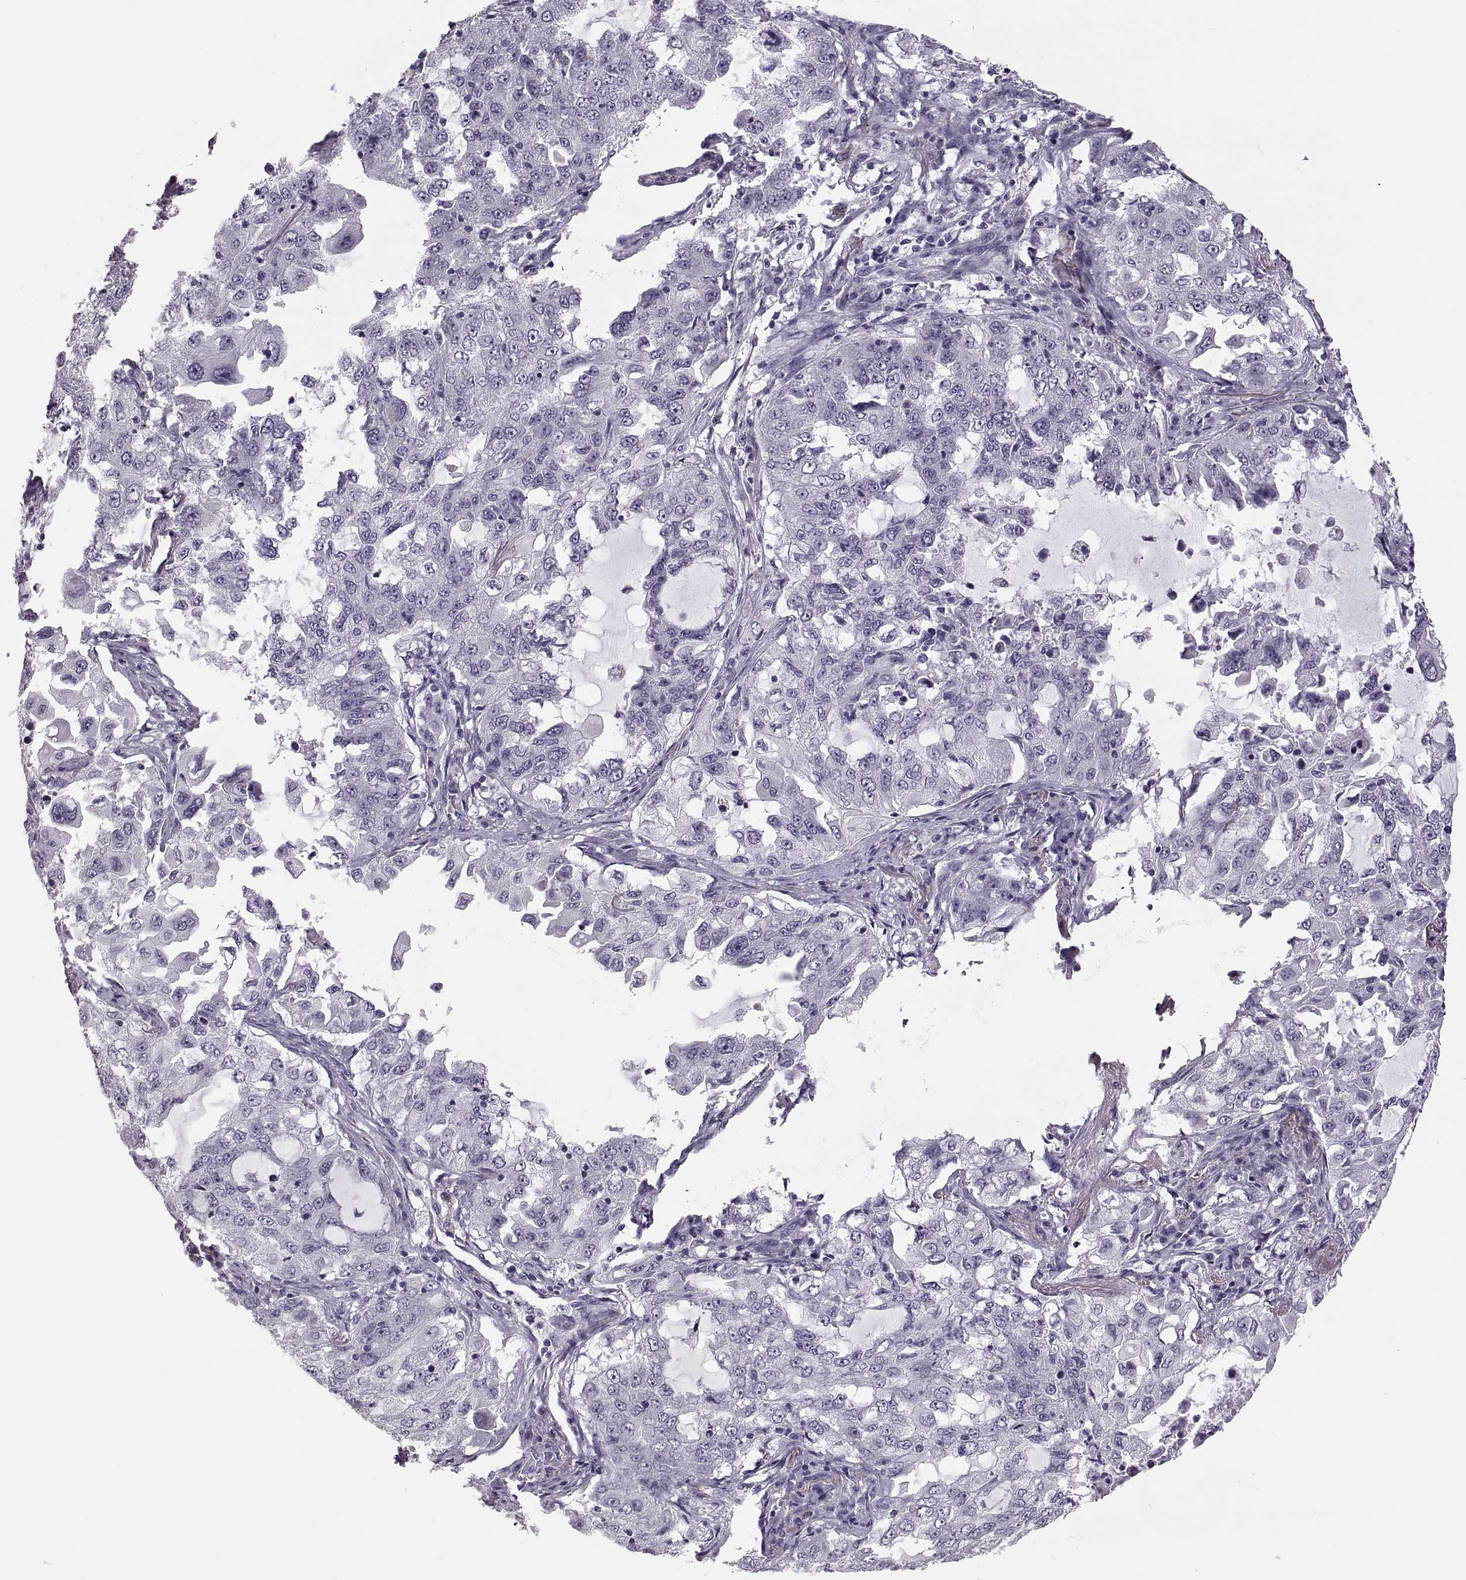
{"staining": {"intensity": "negative", "quantity": "none", "location": "none"}, "tissue": "lung cancer", "cell_type": "Tumor cells", "image_type": "cancer", "snomed": [{"axis": "morphology", "description": "Adenocarcinoma, NOS"}, {"axis": "topography", "description": "Lung"}], "caption": "Immunohistochemistry (IHC) histopathology image of neoplastic tissue: adenocarcinoma (lung) stained with DAB (3,3'-diaminobenzidine) shows no significant protein expression in tumor cells.", "gene": "ADH6", "patient": {"sex": "female", "age": 61}}